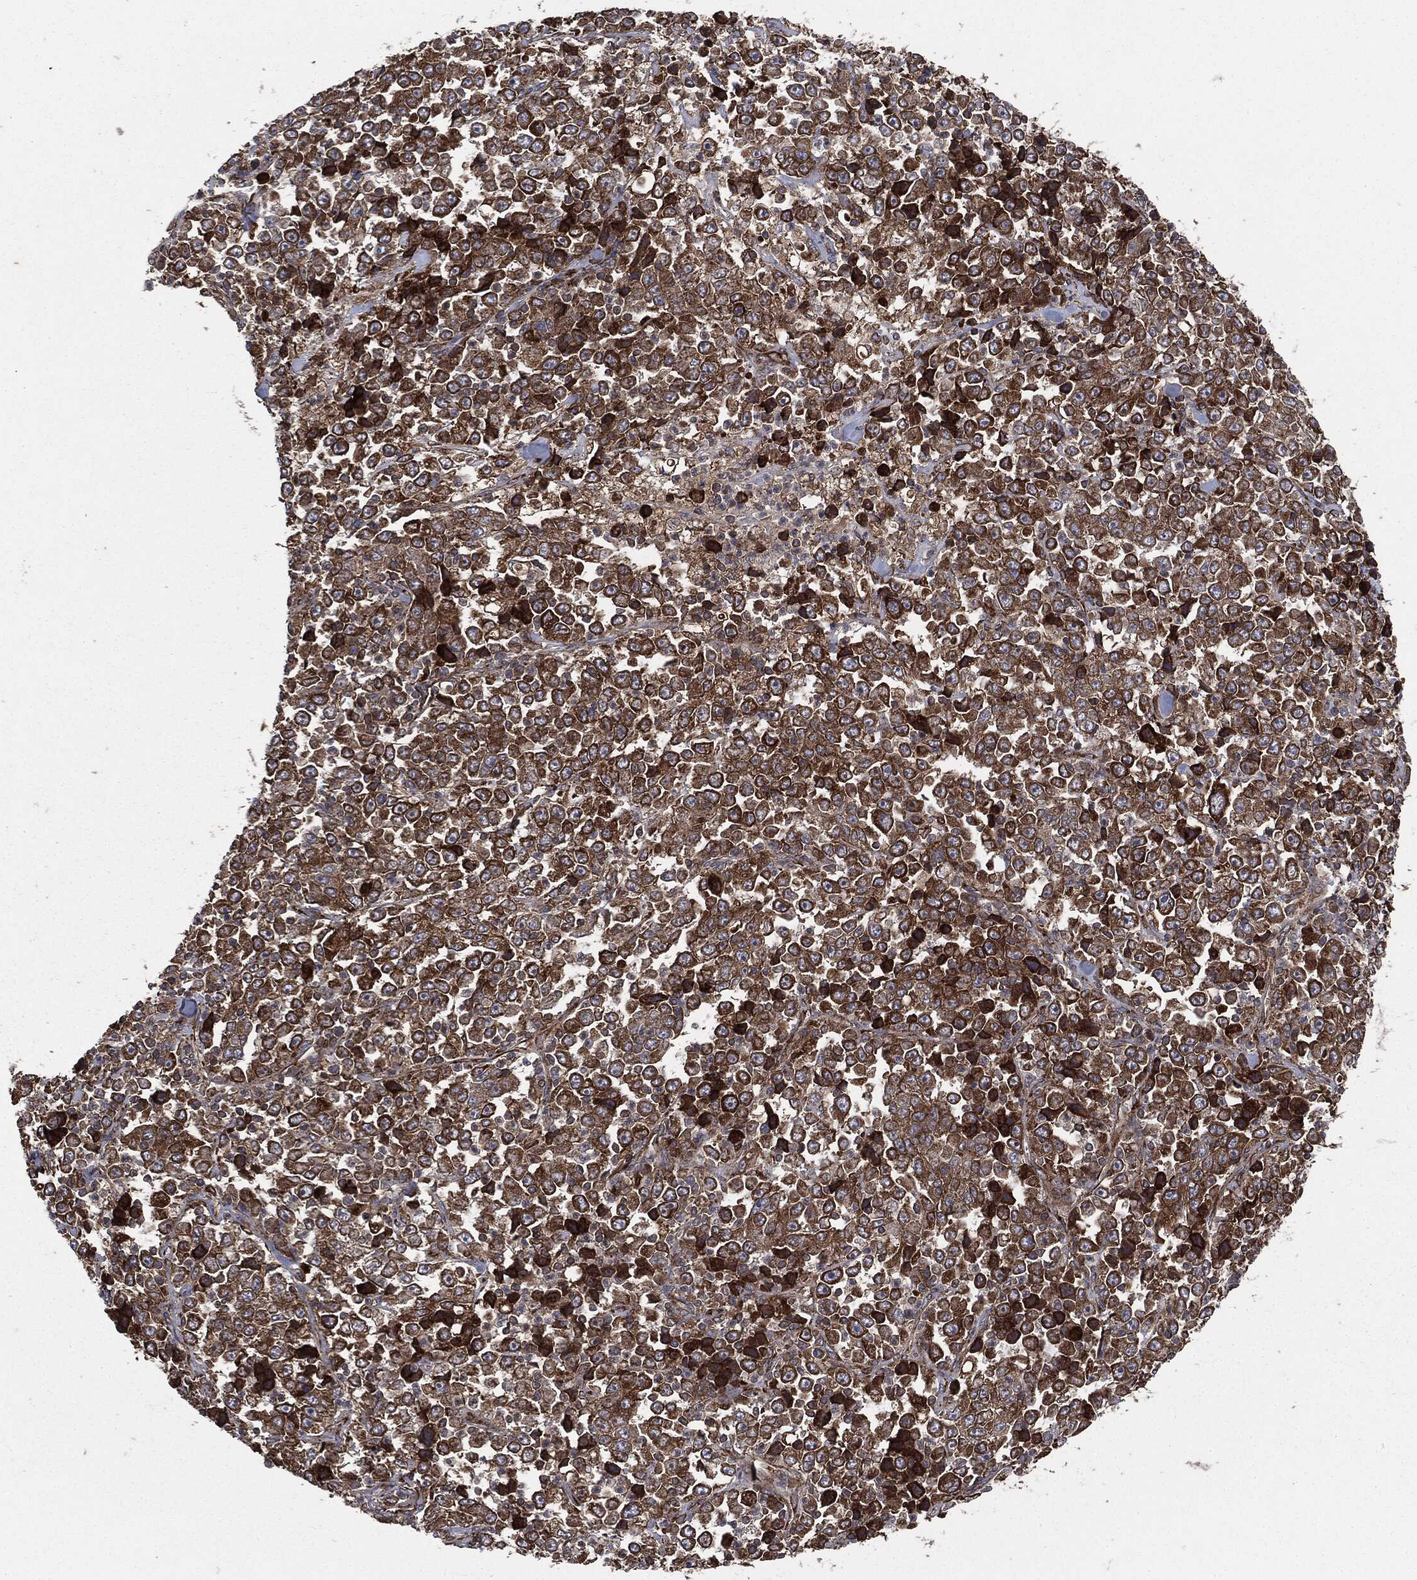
{"staining": {"intensity": "strong", "quantity": ">75%", "location": "cytoplasmic/membranous"}, "tissue": "stomach cancer", "cell_type": "Tumor cells", "image_type": "cancer", "snomed": [{"axis": "morphology", "description": "Normal tissue, NOS"}, {"axis": "morphology", "description": "Adenocarcinoma, NOS"}, {"axis": "topography", "description": "Stomach, upper"}, {"axis": "topography", "description": "Stomach"}], "caption": "Stomach cancer (adenocarcinoma) stained with immunohistochemistry (IHC) reveals strong cytoplasmic/membranous expression in about >75% of tumor cells.", "gene": "PLOD3", "patient": {"sex": "male", "age": 59}}